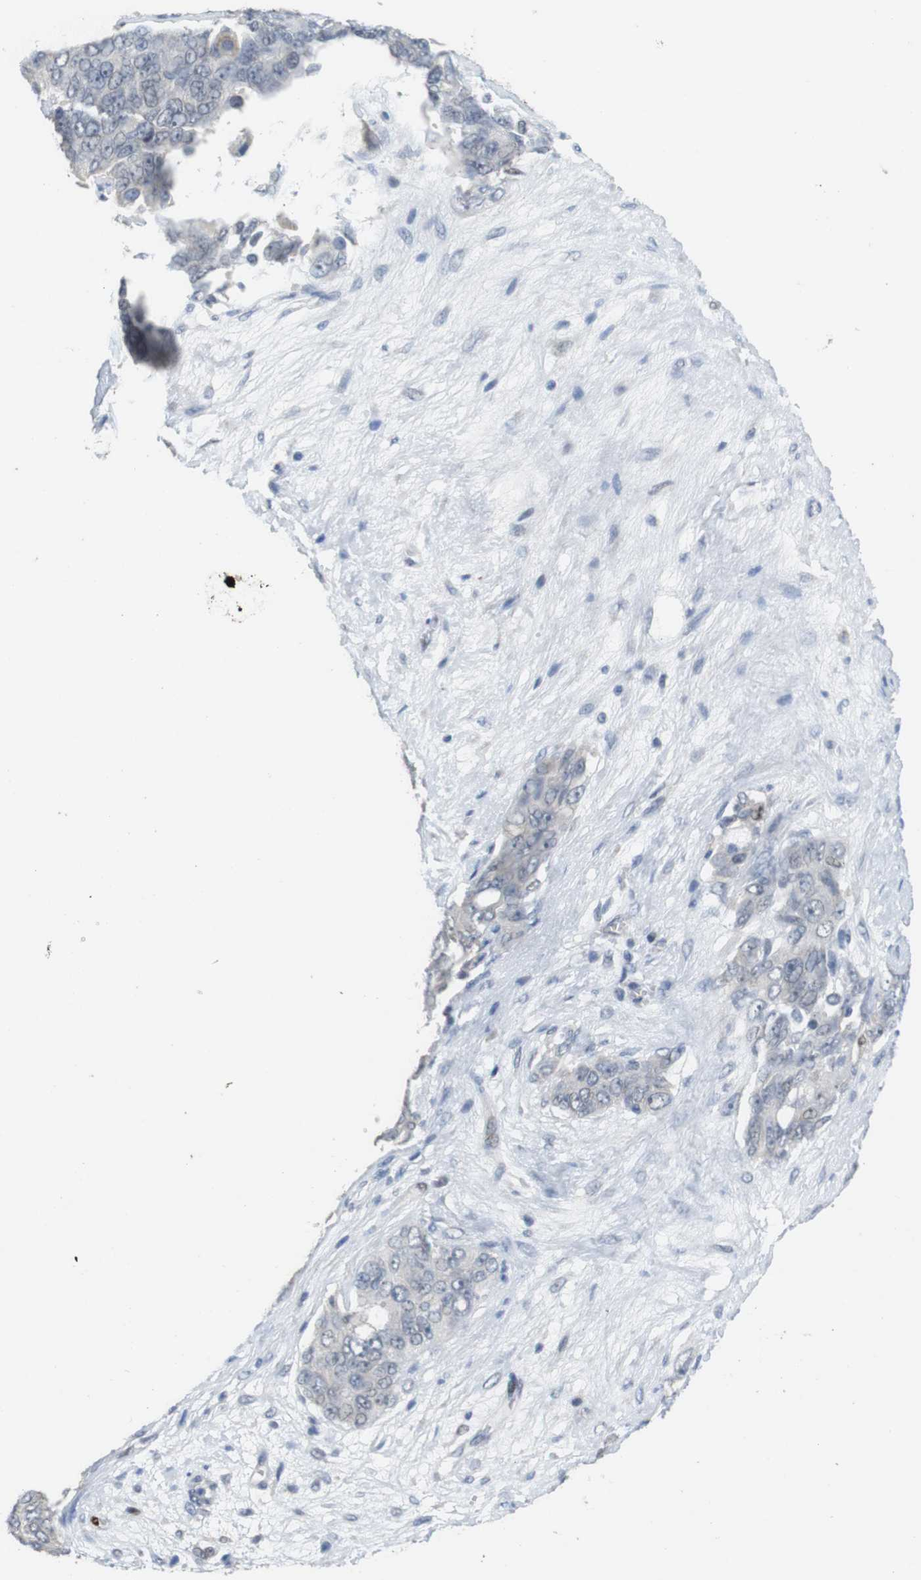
{"staining": {"intensity": "strong", "quantity": "<25%", "location": "nuclear"}, "tissue": "ovarian cancer", "cell_type": "Tumor cells", "image_type": "cancer", "snomed": [{"axis": "morphology", "description": "Carcinoma, endometroid"}, {"axis": "topography", "description": "Ovary"}], "caption": "Strong nuclear expression for a protein is seen in approximately <25% of tumor cells of endometroid carcinoma (ovarian) using immunohistochemistry (IHC).", "gene": "KPNA2", "patient": {"sex": "female", "age": 51}}